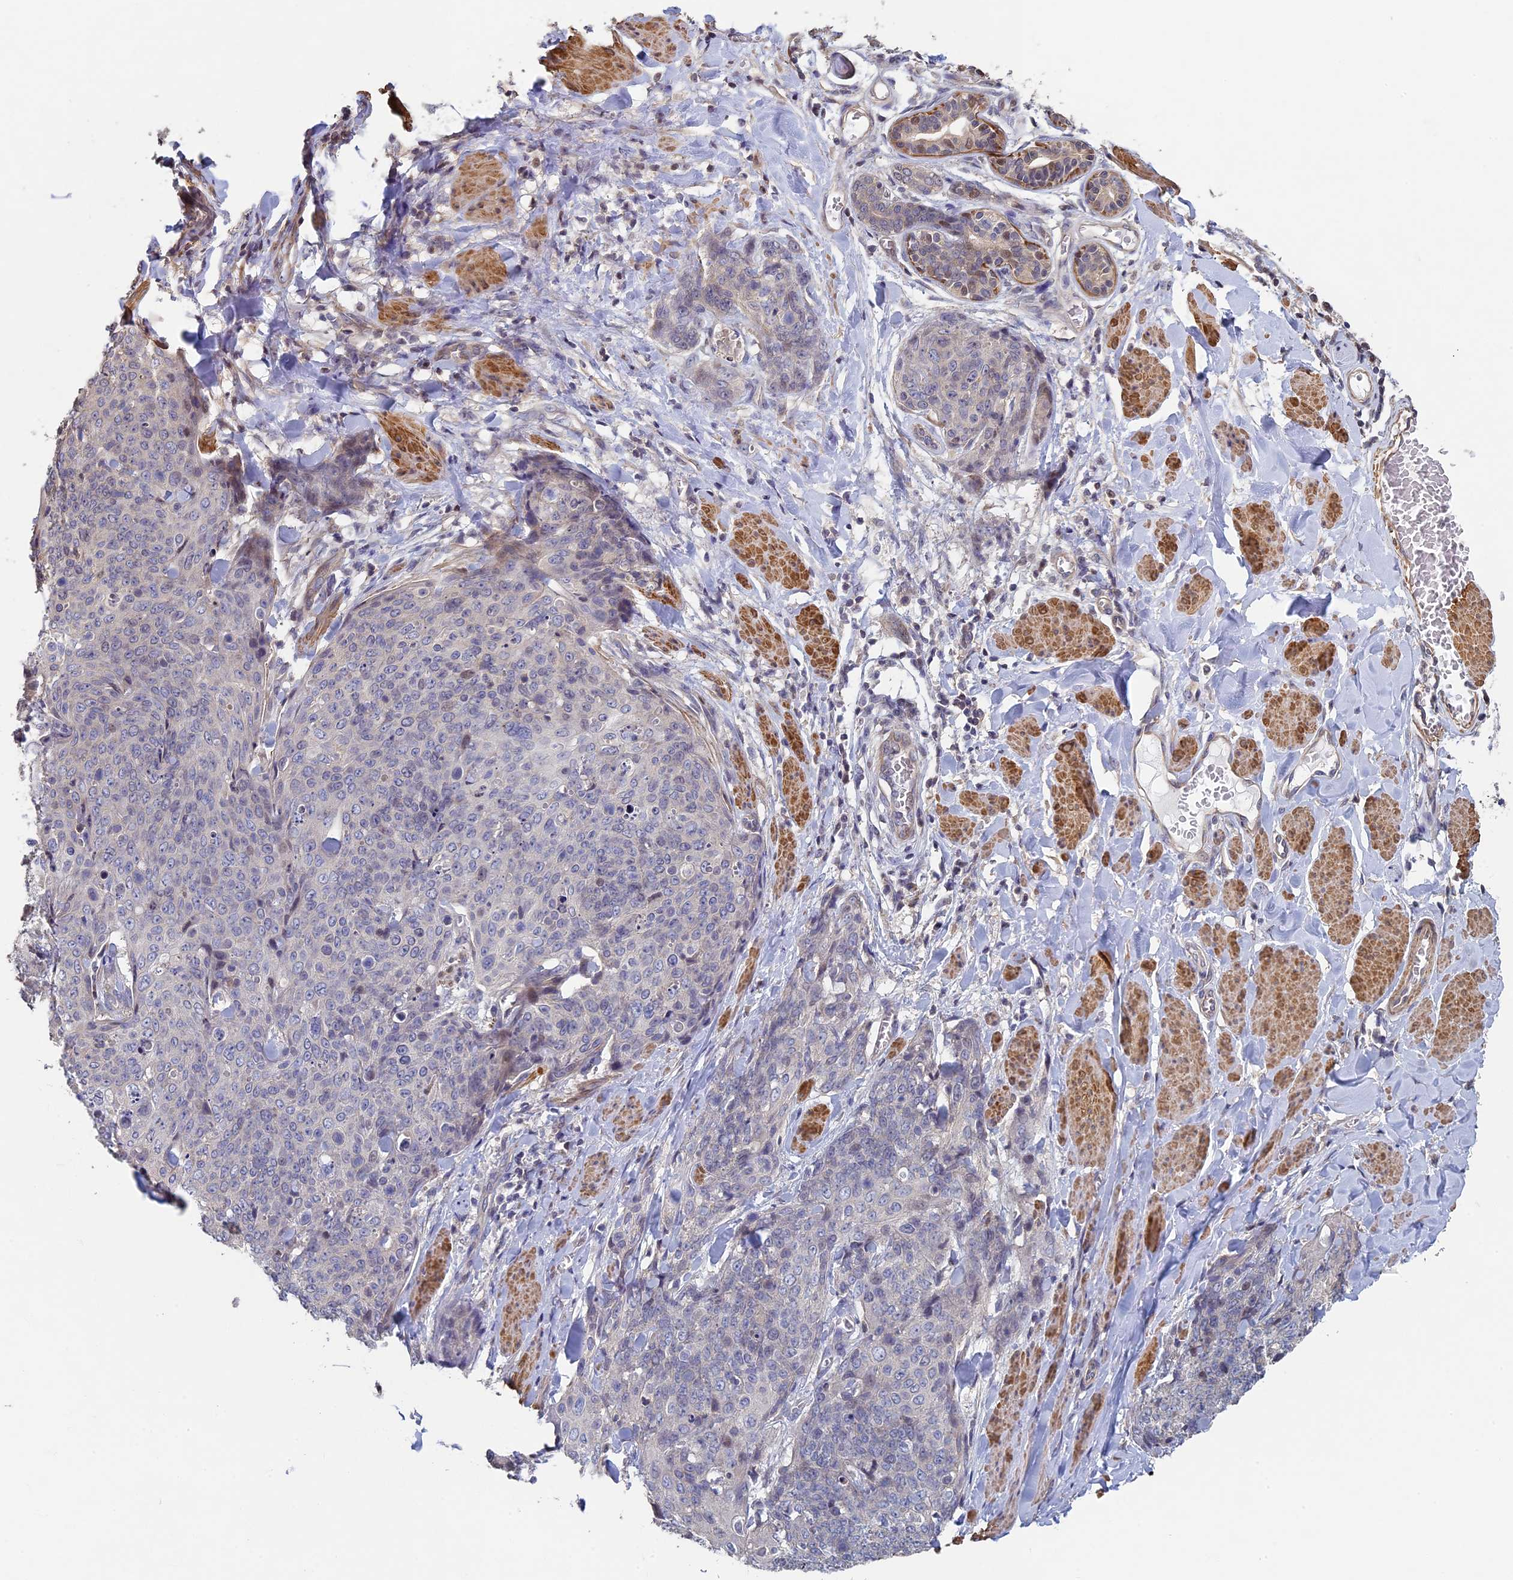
{"staining": {"intensity": "negative", "quantity": "none", "location": "none"}, "tissue": "skin cancer", "cell_type": "Tumor cells", "image_type": "cancer", "snomed": [{"axis": "morphology", "description": "Squamous cell carcinoma, NOS"}, {"axis": "topography", "description": "Skin"}, {"axis": "topography", "description": "Vulva"}], "caption": "There is no significant staining in tumor cells of squamous cell carcinoma (skin). (DAB immunohistochemistry (IHC) with hematoxylin counter stain).", "gene": "DIXDC1", "patient": {"sex": "female", "age": 85}}